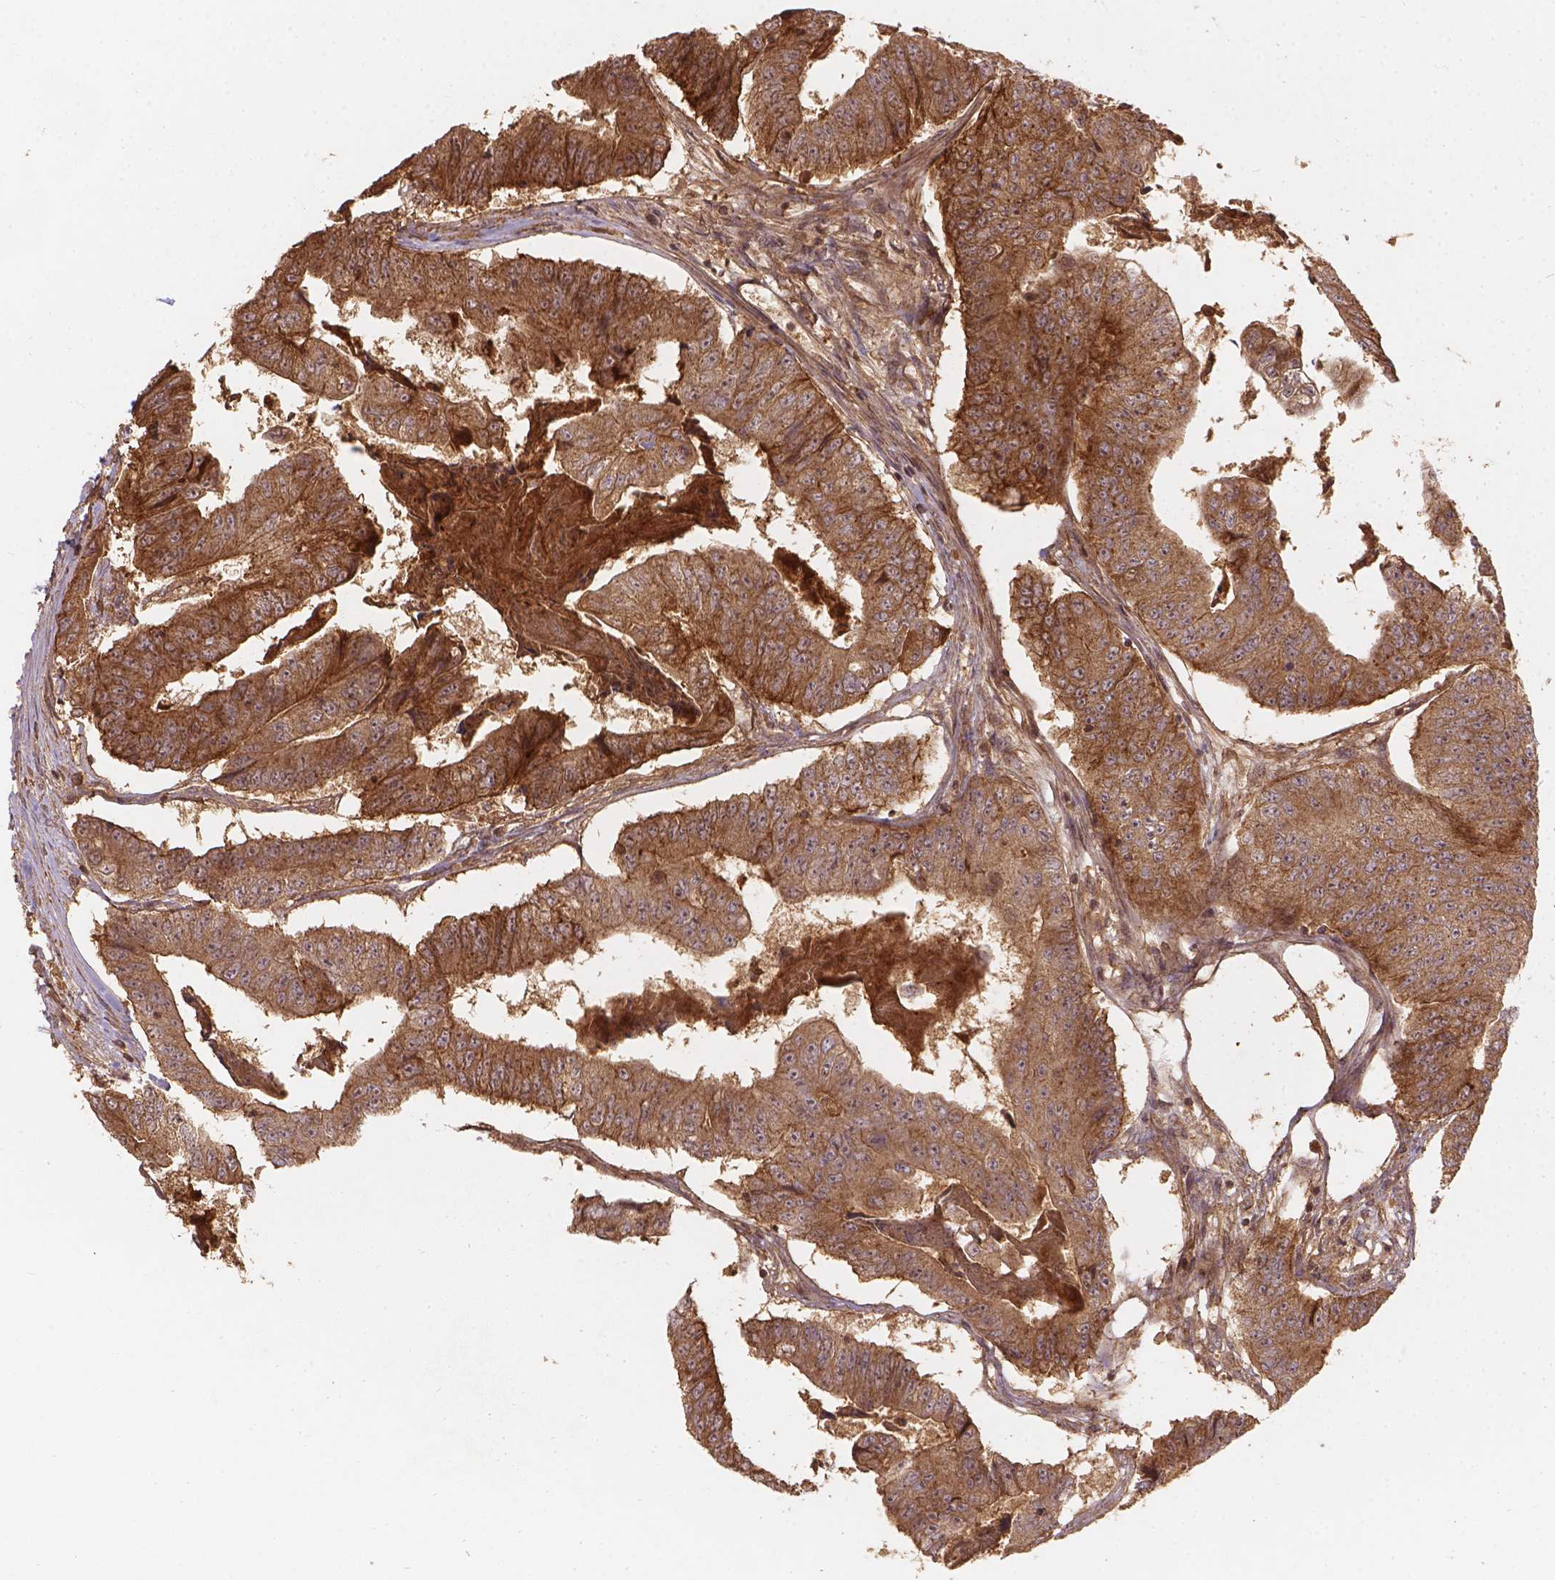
{"staining": {"intensity": "moderate", "quantity": ">75%", "location": "cytoplasmic/membranous"}, "tissue": "colorectal cancer", "cell_type": "Tumor cells", "image_type": "cancer", "snomed": [{"axis": "morphology", "description": "Adenocarcinoma, NOS"}, {"axis": "topography", "description": "Colon"}], "caption": "Moderate cytoplasmic/membranous staining is identified in approximately >75% of tumor cells in colorectal cancer (adenocarcinoma). (DAB (3,3'-diaminobenzidine) IHC, brown staining for protein, blue staining for nuclei).", "gene": "XPR1", "patient": {"sex": "female", "age": 67}}